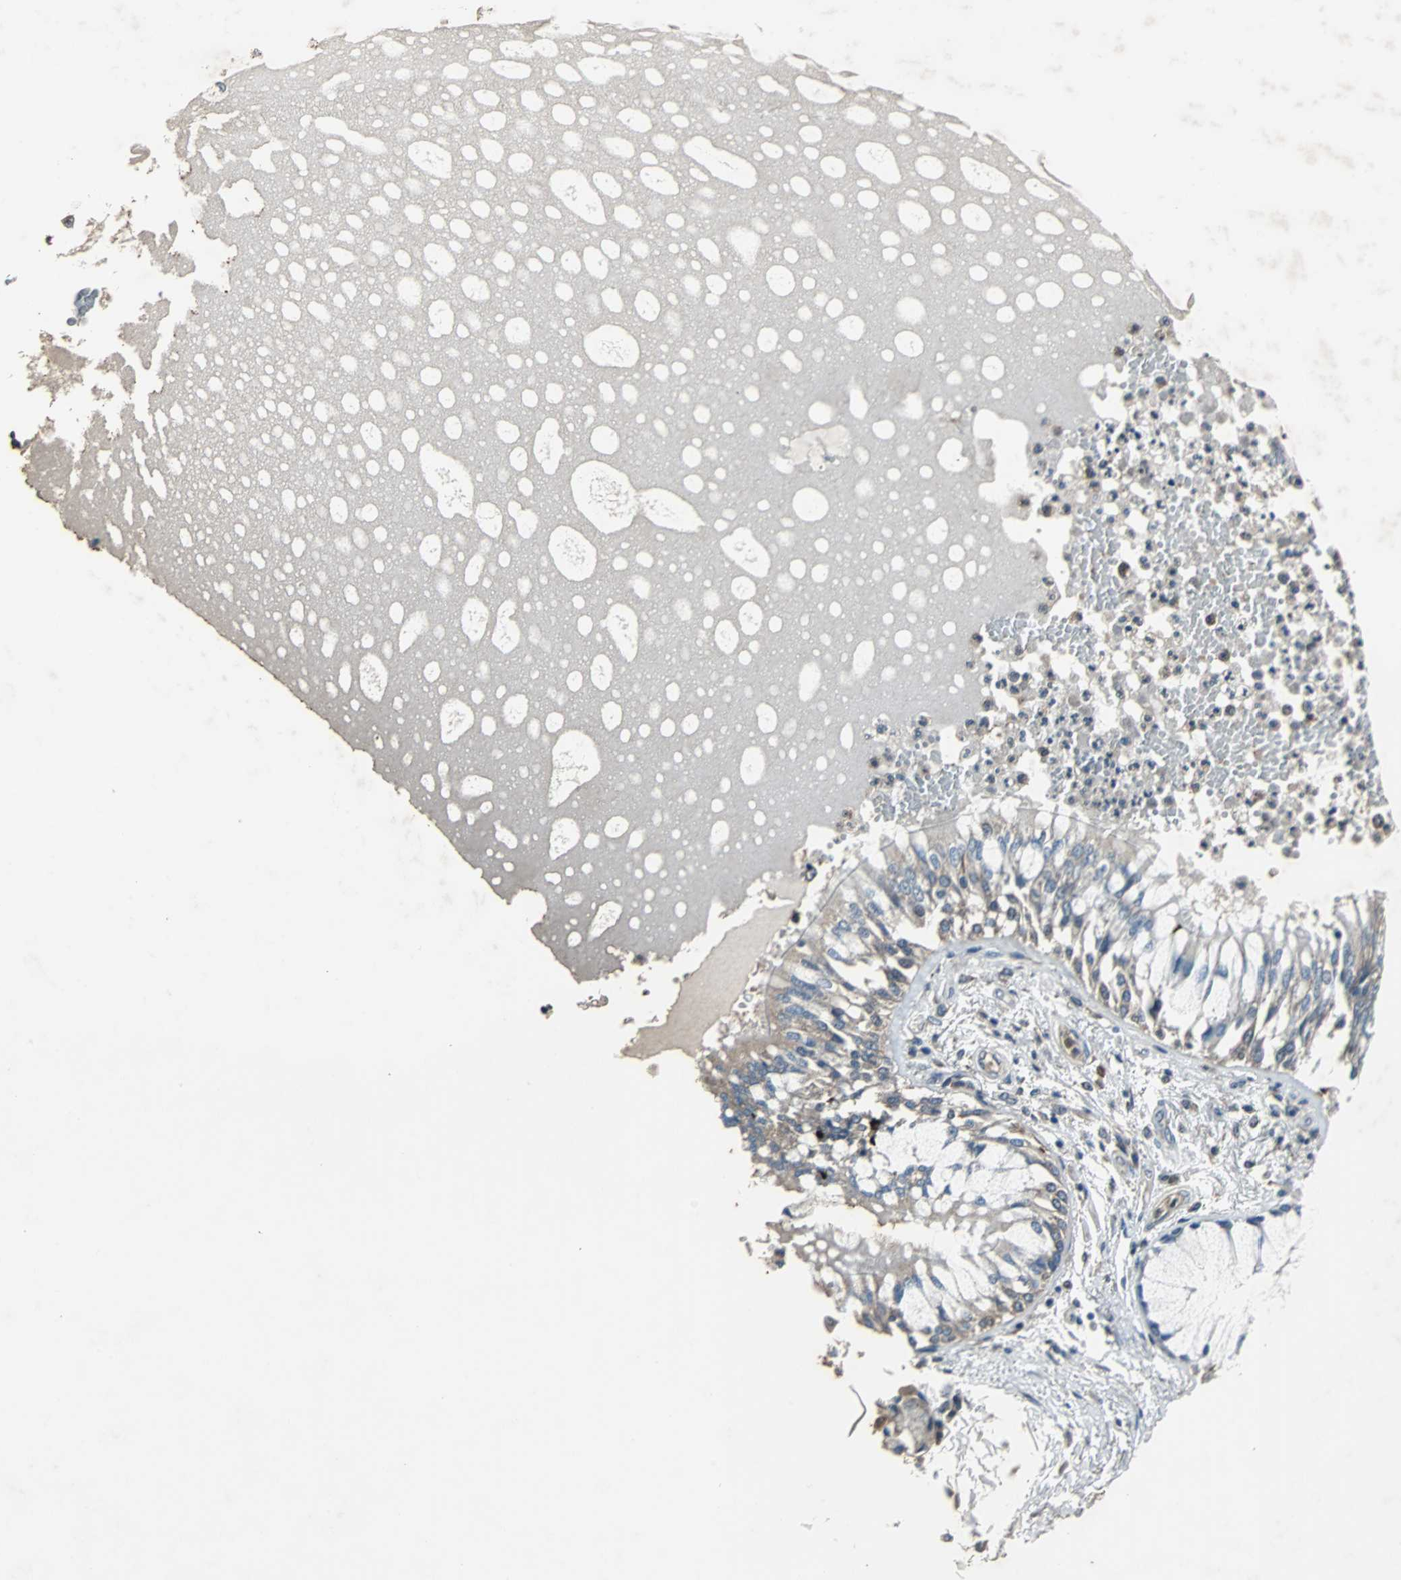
{"staining": {"intensity": "weak", "quantity": ">75%", "location": "cytoplasmic/membranous"}, "tissue": "bronchus", "cell_type": "Respiratory epithelial cells", "image_type": "normal", "snomed": [{"axis": "morphology", "description": "Normal tissue, NOS"}, {"axis": "topography", "description": "Cartilage tissue"}, {"axis": "topography", "description": "Bronchus"}, {"axis": "topography", "description": "Lung"}], "caption": "Immunohistochemical staining of normal human bronchus displays >75% levels of weak cytoplasmic/membranous protein expression in about >75% of respiratory epithelial cells.", "gene": "SOS1", "patient": {"sex": "female", "age": 49}}